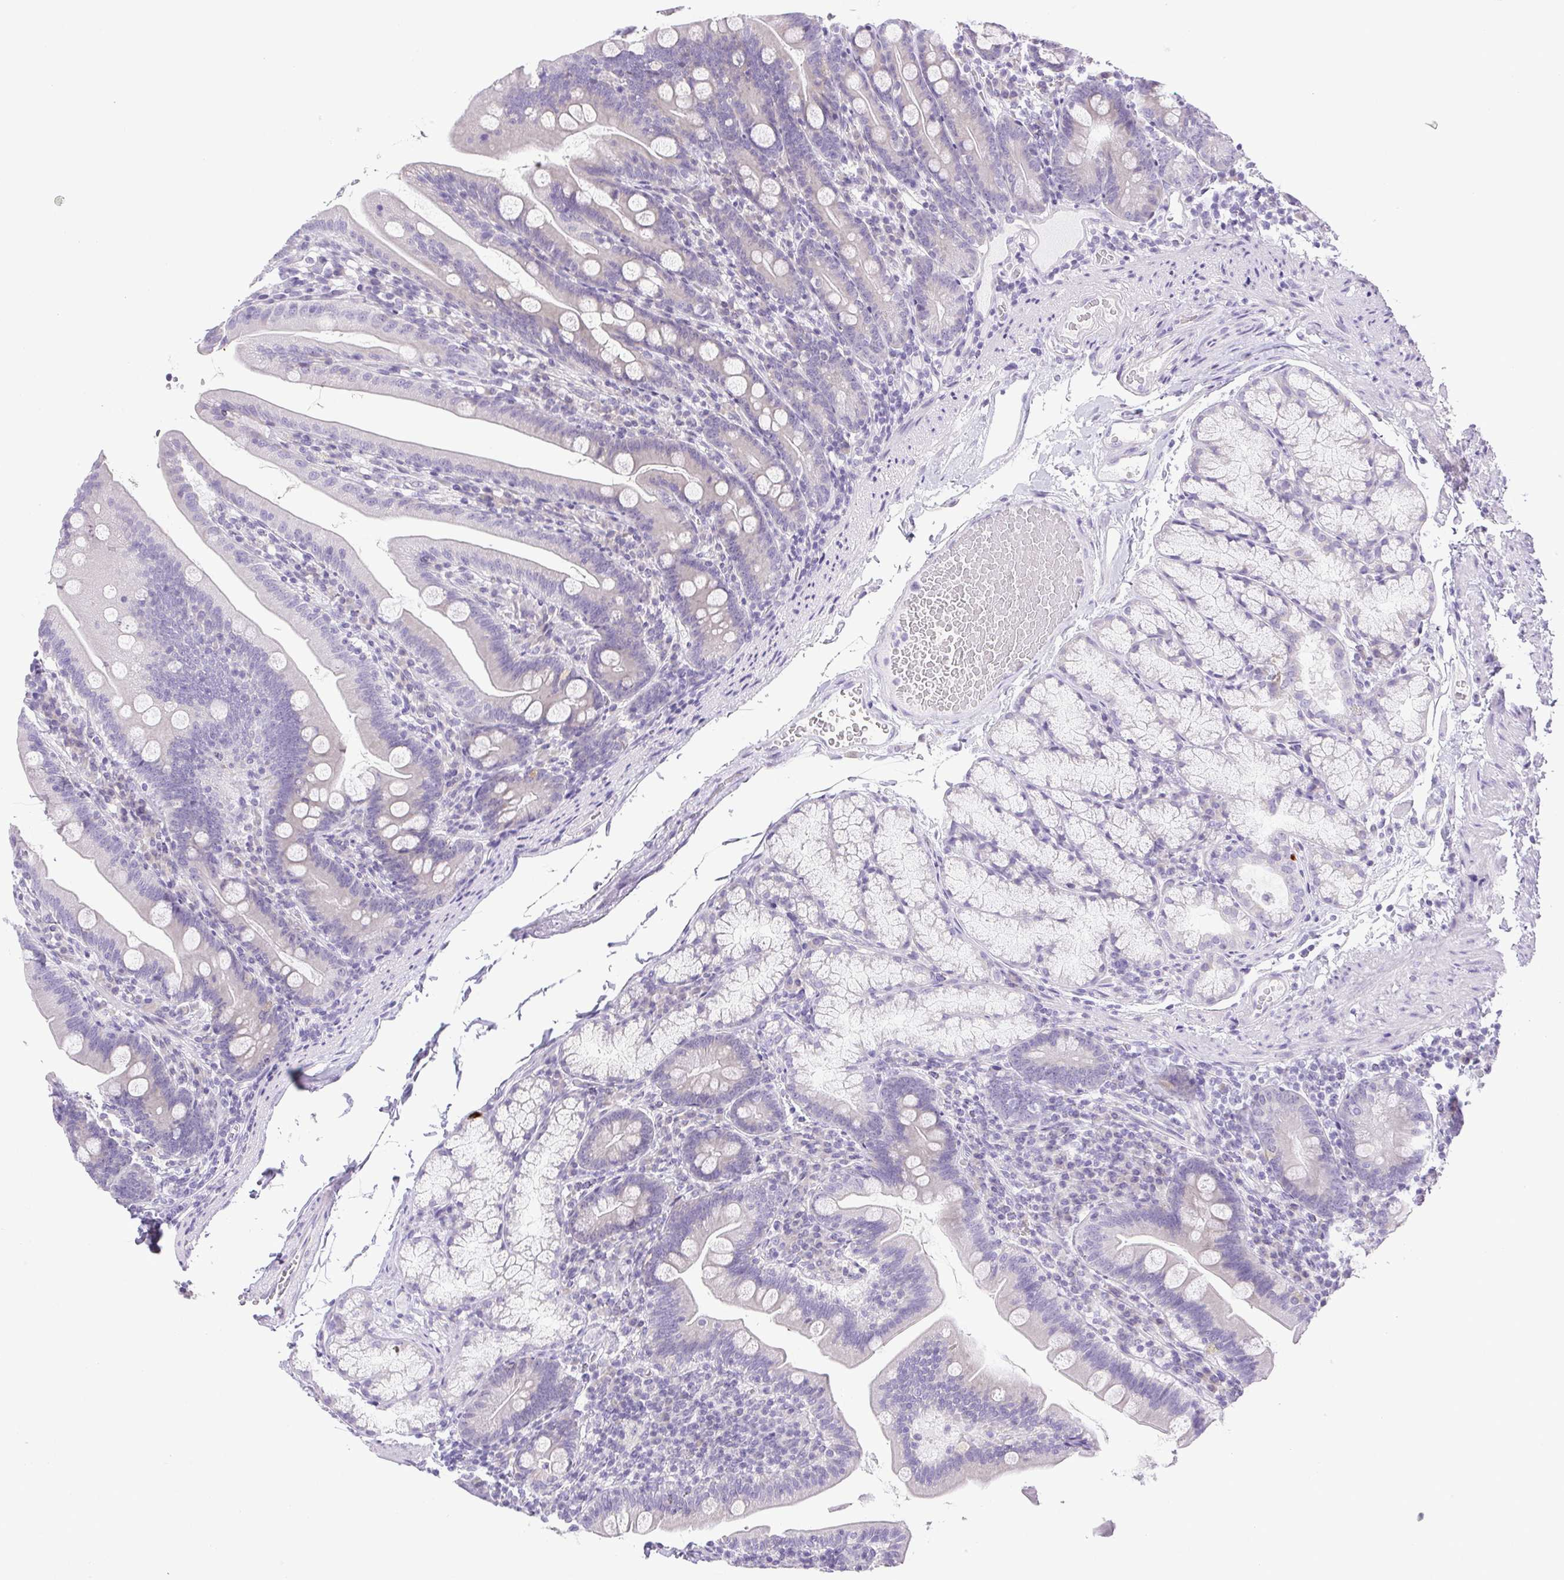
{"staining": {"intensity": "negative", "quantity": "none", "location": "none"}, "tissue": "duodenum", "cell_type": "Glandular cells", "image_type": "normal", "snomed": [{"axis": "morphology", "description": "Normal tissue, NOS"}, {"axis": "topography", "description": "Duodenum"}], "caption": "This is an immunohistochemistry (IHC) image of unremarkable duodenum. There is no expression in glandular cells.", "gene": "PAPPA2", "patient": {"sex": "female", "age": 67}}